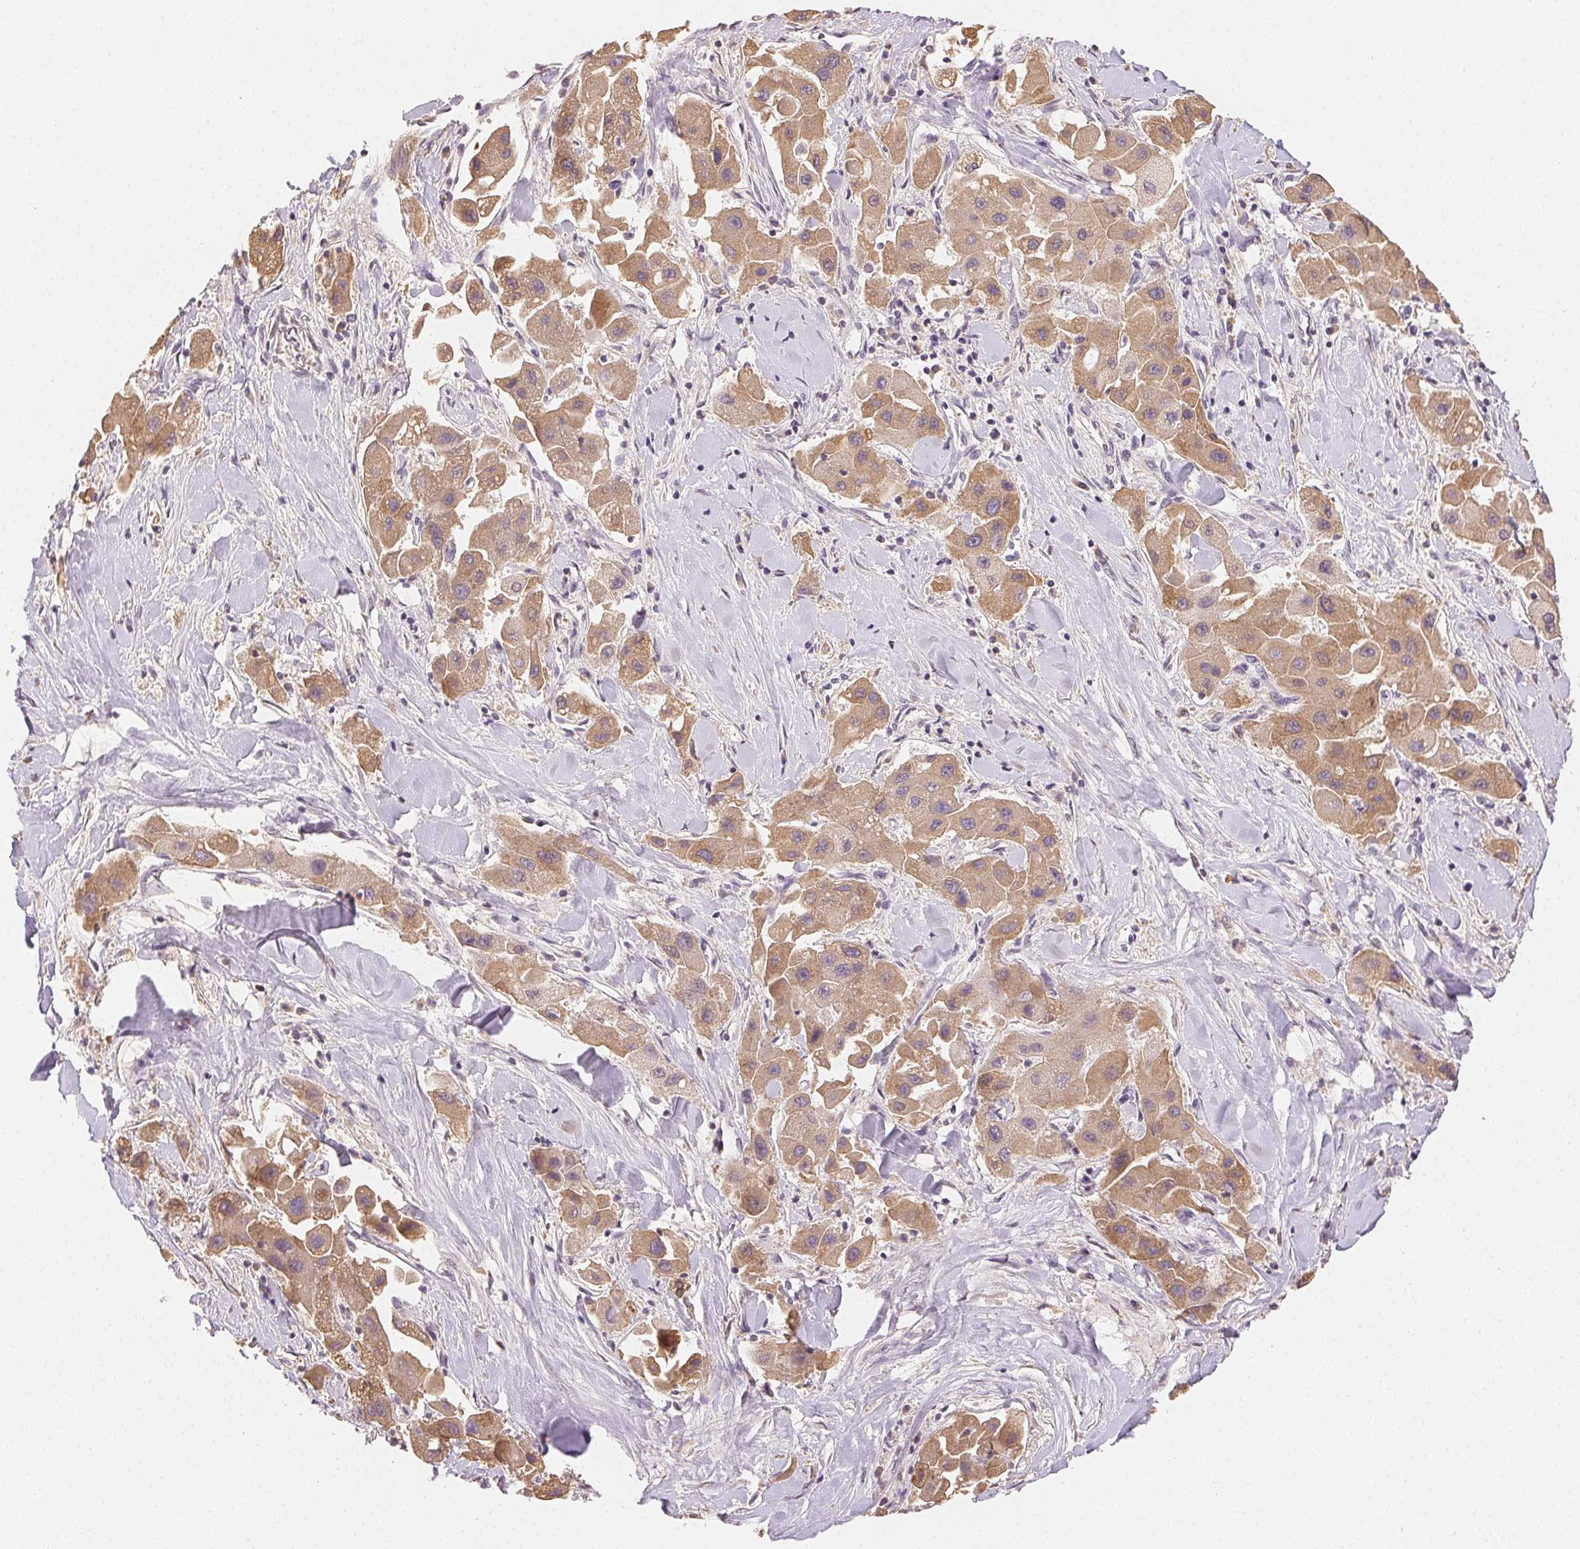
{"staining": {"intensity": "moderate", "quantity": ">75%", "location": "cytoplasmic/membranous"}, "tissue": "liver cancer", "cell_type": "Tumor cells", "image_type": "cancer", "snomed": [{"axis": "morphology", "description": "Carcinoma, Hepatocellular, NOS"}, {"axis": "topography", "description": "Liver"}], "caption": "Human hepatocellular carcinoma (liver) stained with a brown dye shows moderate cytoplasmic/membranous positive expression in about >75% of tumor cells.", "gene": "SEZ6L2", "patient": {"sex": "male", "age": 24}}